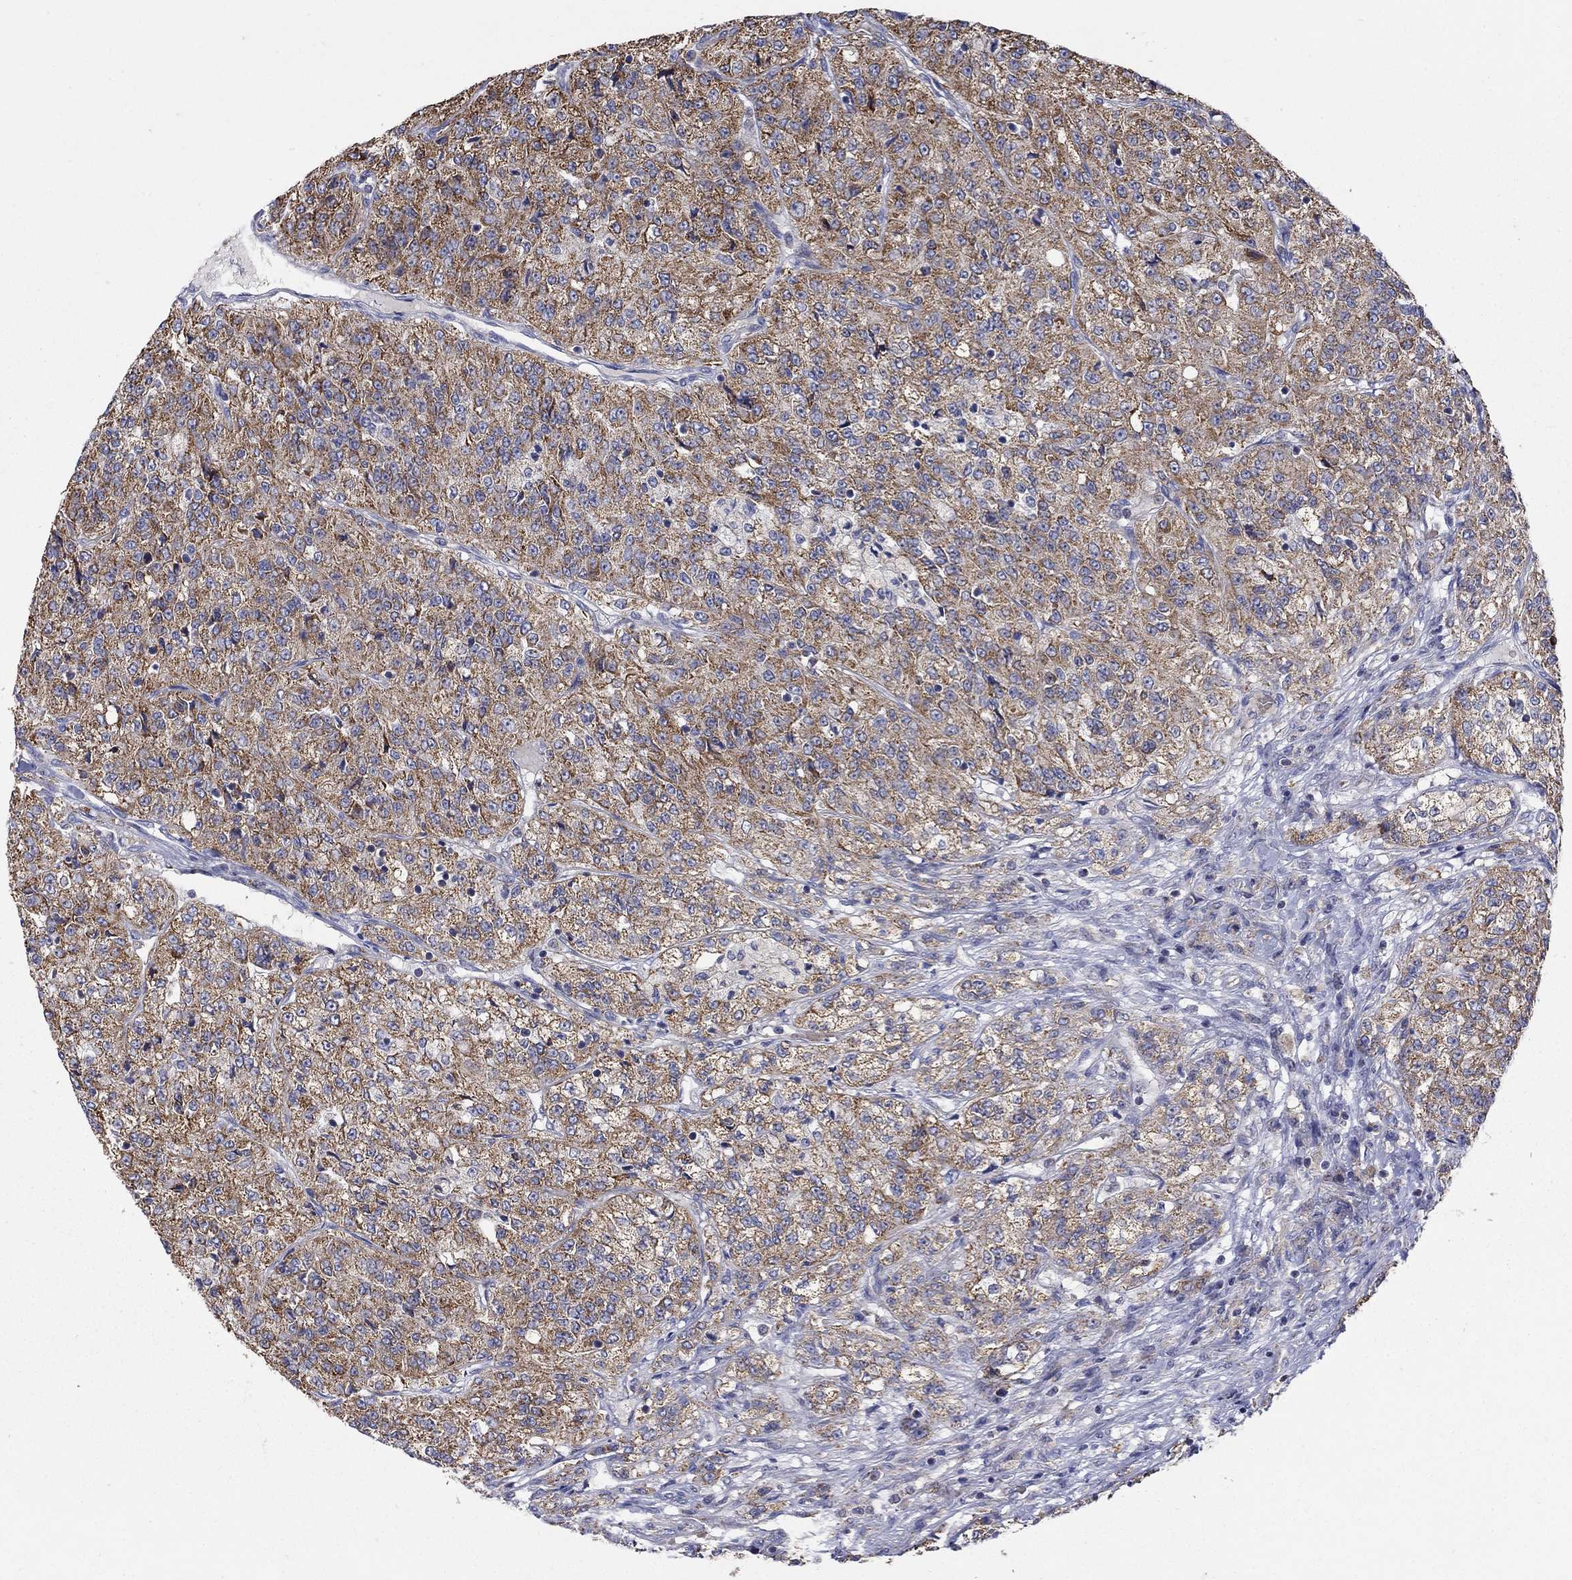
{"staining": {"intensity": "strong", "quantity": ">75%", "location": "cytoplasmic/membranous"}, "tissue": "renal cancer", "cell_type": "Tumor cells", "image_type": "cancer", "snomed": [{"axis": "morphology", "description": "Adenocarcinoma, NOS"}, {"axis": "topography", "description": "Kidney"}], "caption": "Protein expression analysis of renal cancer (adenocarcinoma) shows strong cytoplasmic/membranous positivity in approximately >75% of tumor cells.", "gene": "HPS5", "patient": {"sex": "female", "age": 63}}